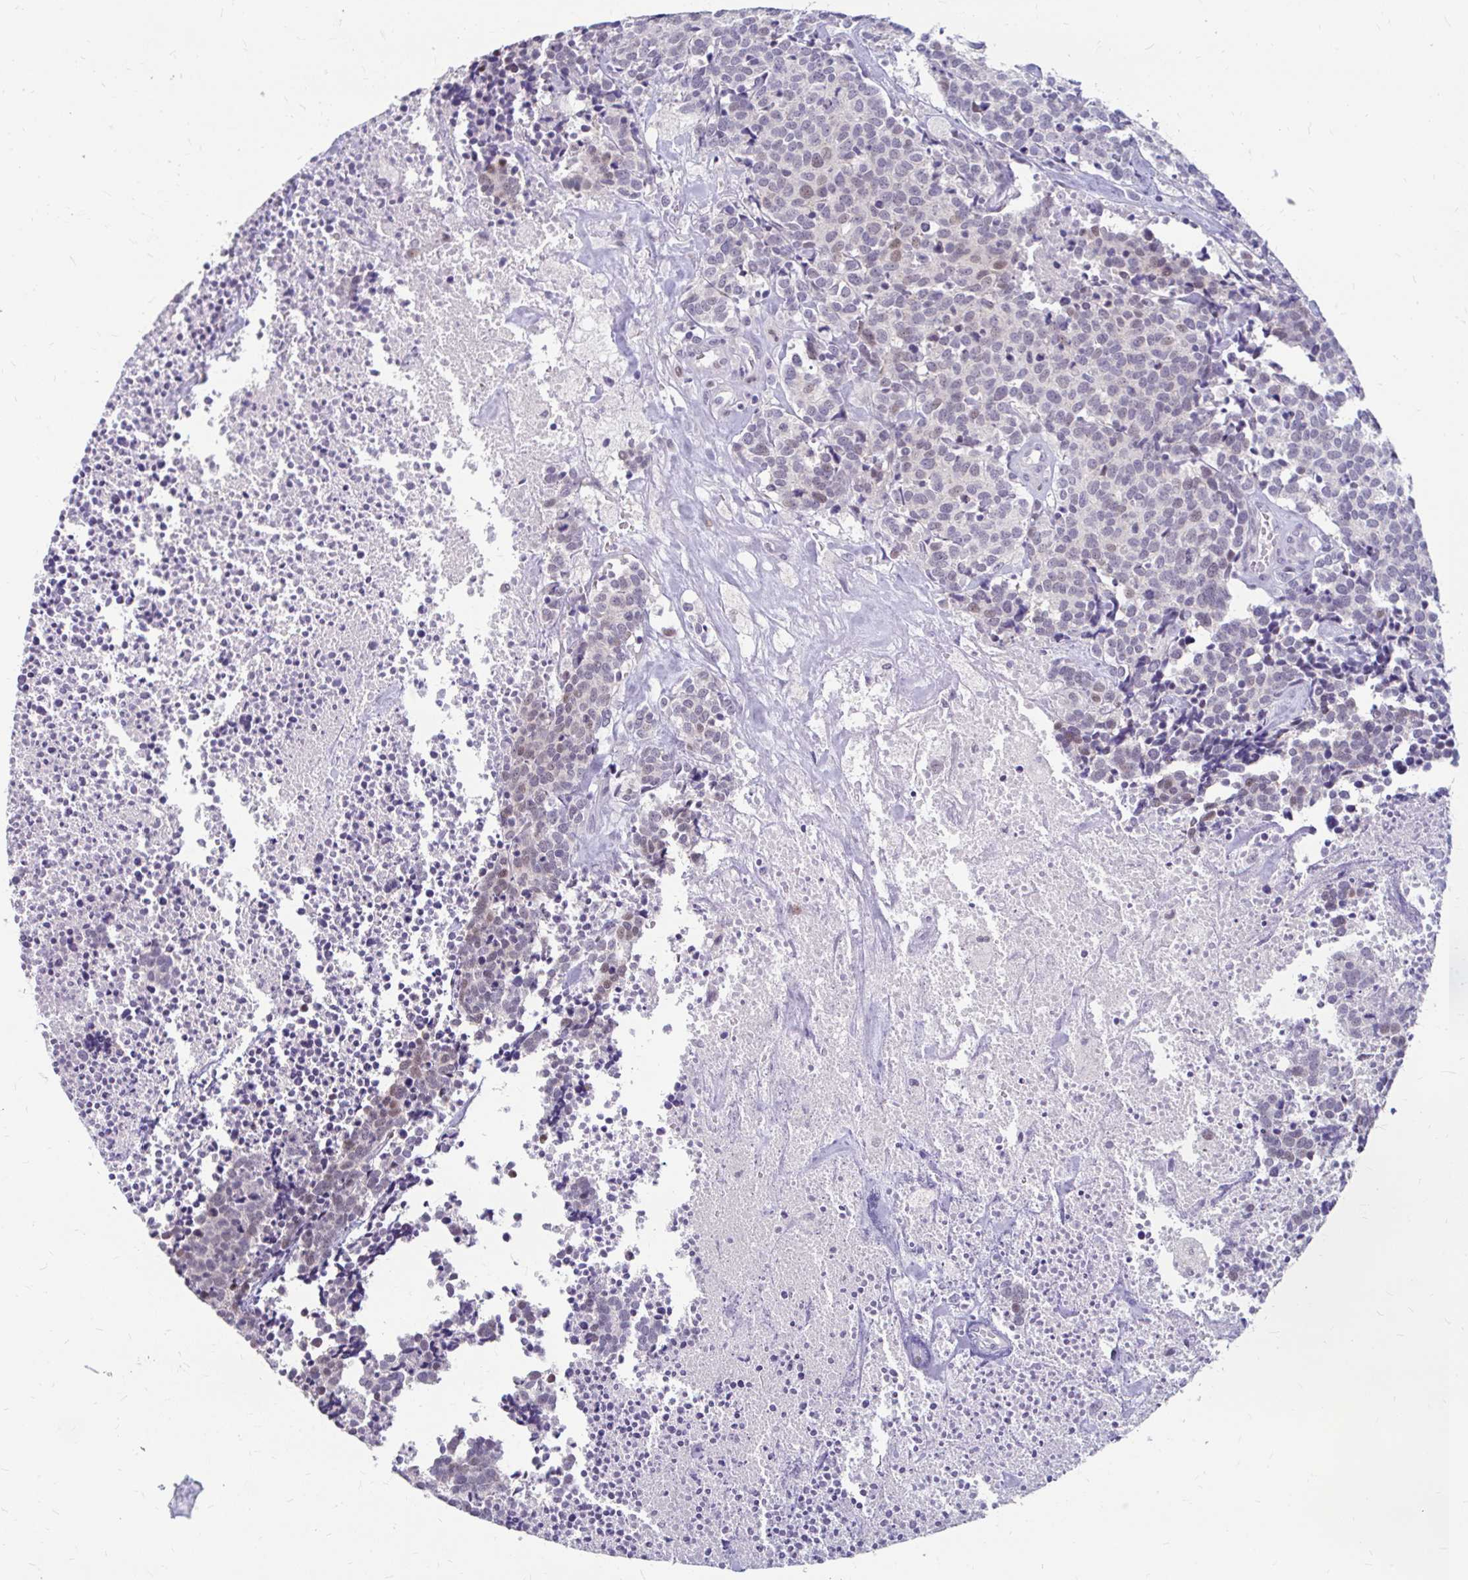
{"staining": {"intensity": "weak", "quantity": "<25%", "location": "nuclear"}, "tissue": "carcinoid", "cell_type": "Tumor cells", "image_type": "cancer", "snomed": [{"axis": "morphology", "description": "Carcinoid, malignant, NOS"}, {"axis": "topography", "description": "Skin"}], "caption": "An image of human malignant carcinoid is negative for staining in tumor cells.", "gene": "RGS16", "patient": {"sex": "female", "age": 79}}